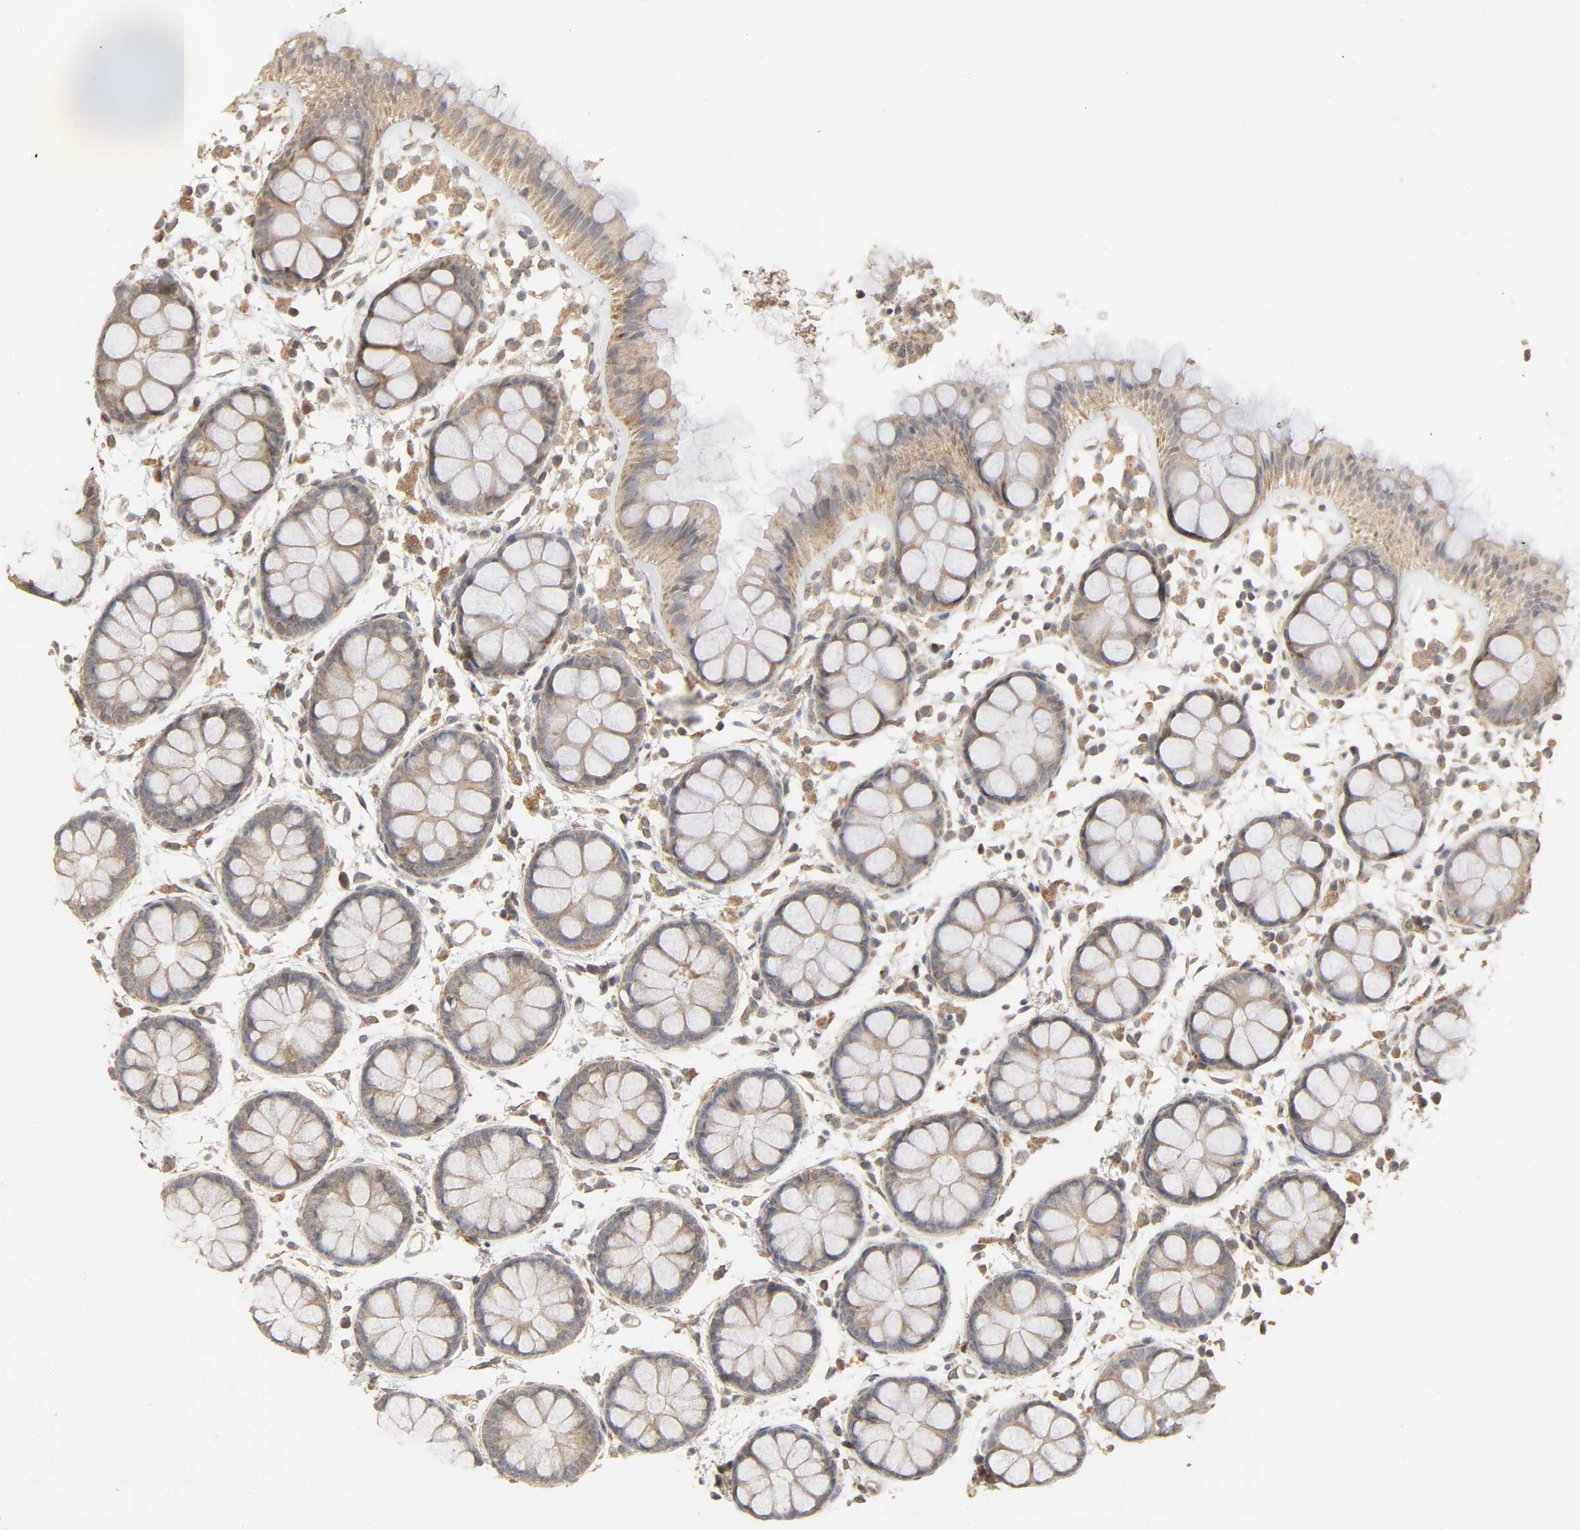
{"staining": {"intensity": "weak", "quantity": ">75%", "location": "cytoplasmic/membranous"}, "tissue": "rectum", "cell_type": "Glandular cells", "image_type": "normal", "snomed": [{"axis": "morphology", "description": "Normal tissue, NOS"}, {"axis": "topography", "description": "Rectum"}], "caption": "About >75% of glandular cells in unremarkable human rectum demonstrate weak cytoplasmic/membranous protein staining as visualized by brown immunohistochemical staining.", "gene": "CLEC4E", "patient": {"sex": "female", "age": 66}}